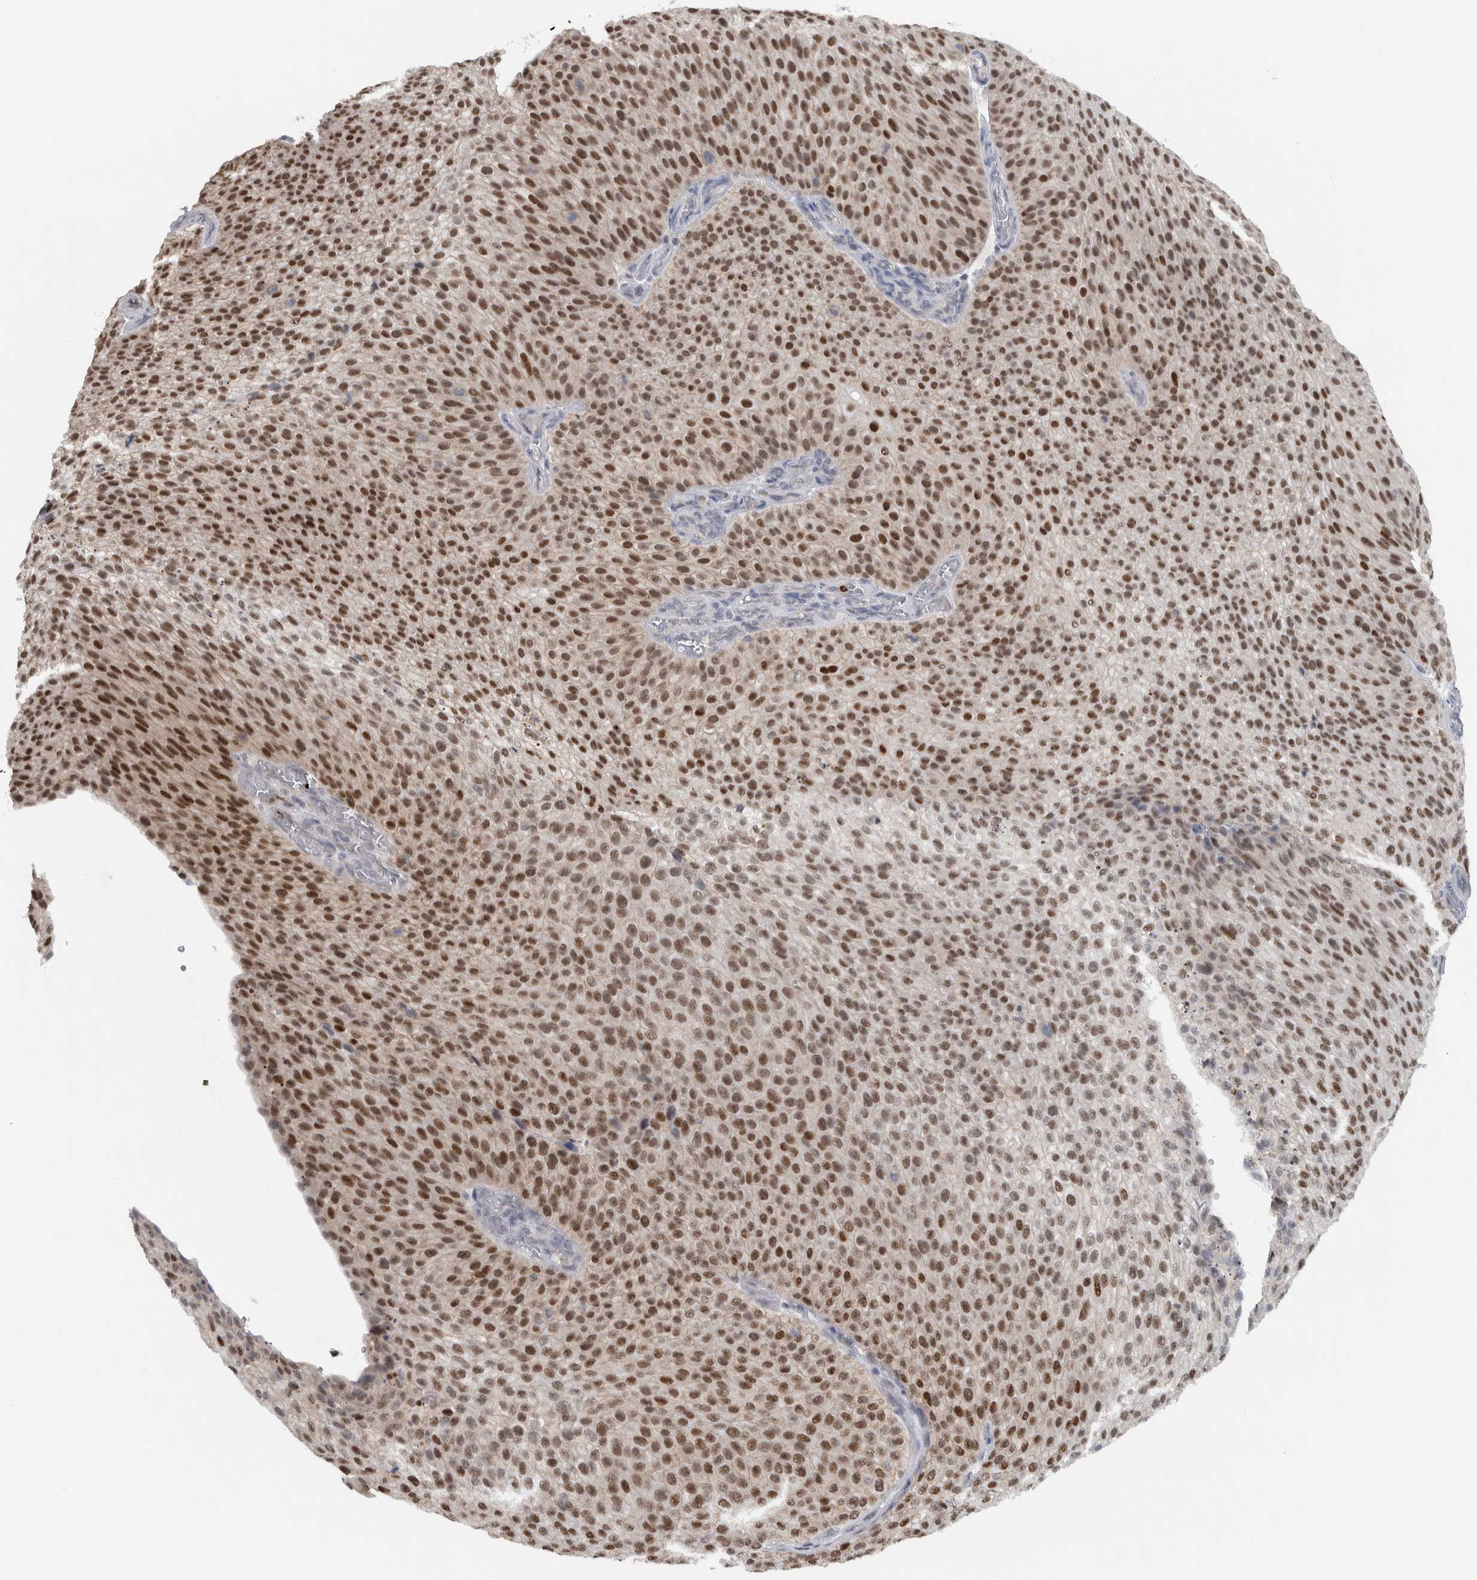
{"staining": {"intensity": "strong", "quantity": ">75%", "location": "nuclear"}, "tissue": "urothelial cancer", "cell_type": "Tumor cells", "image_type": "cancer", "snomed": [{"axis": "morphology", "description": "Urothelial carcinoma, Low grade"}, {"axis": "topography", "description": "Smooth muscle"}, {"axis": "topography", "description": "Urinary bladder"}], "caption": "There is high levels of strong nuclear positivity in tumor cells of low-grade urothelial carcinoma, as demonstrated by immunohistochemical staining (brown color).", "gene": "ADPRM", "patient": {"sex": "male", "age": 60}}